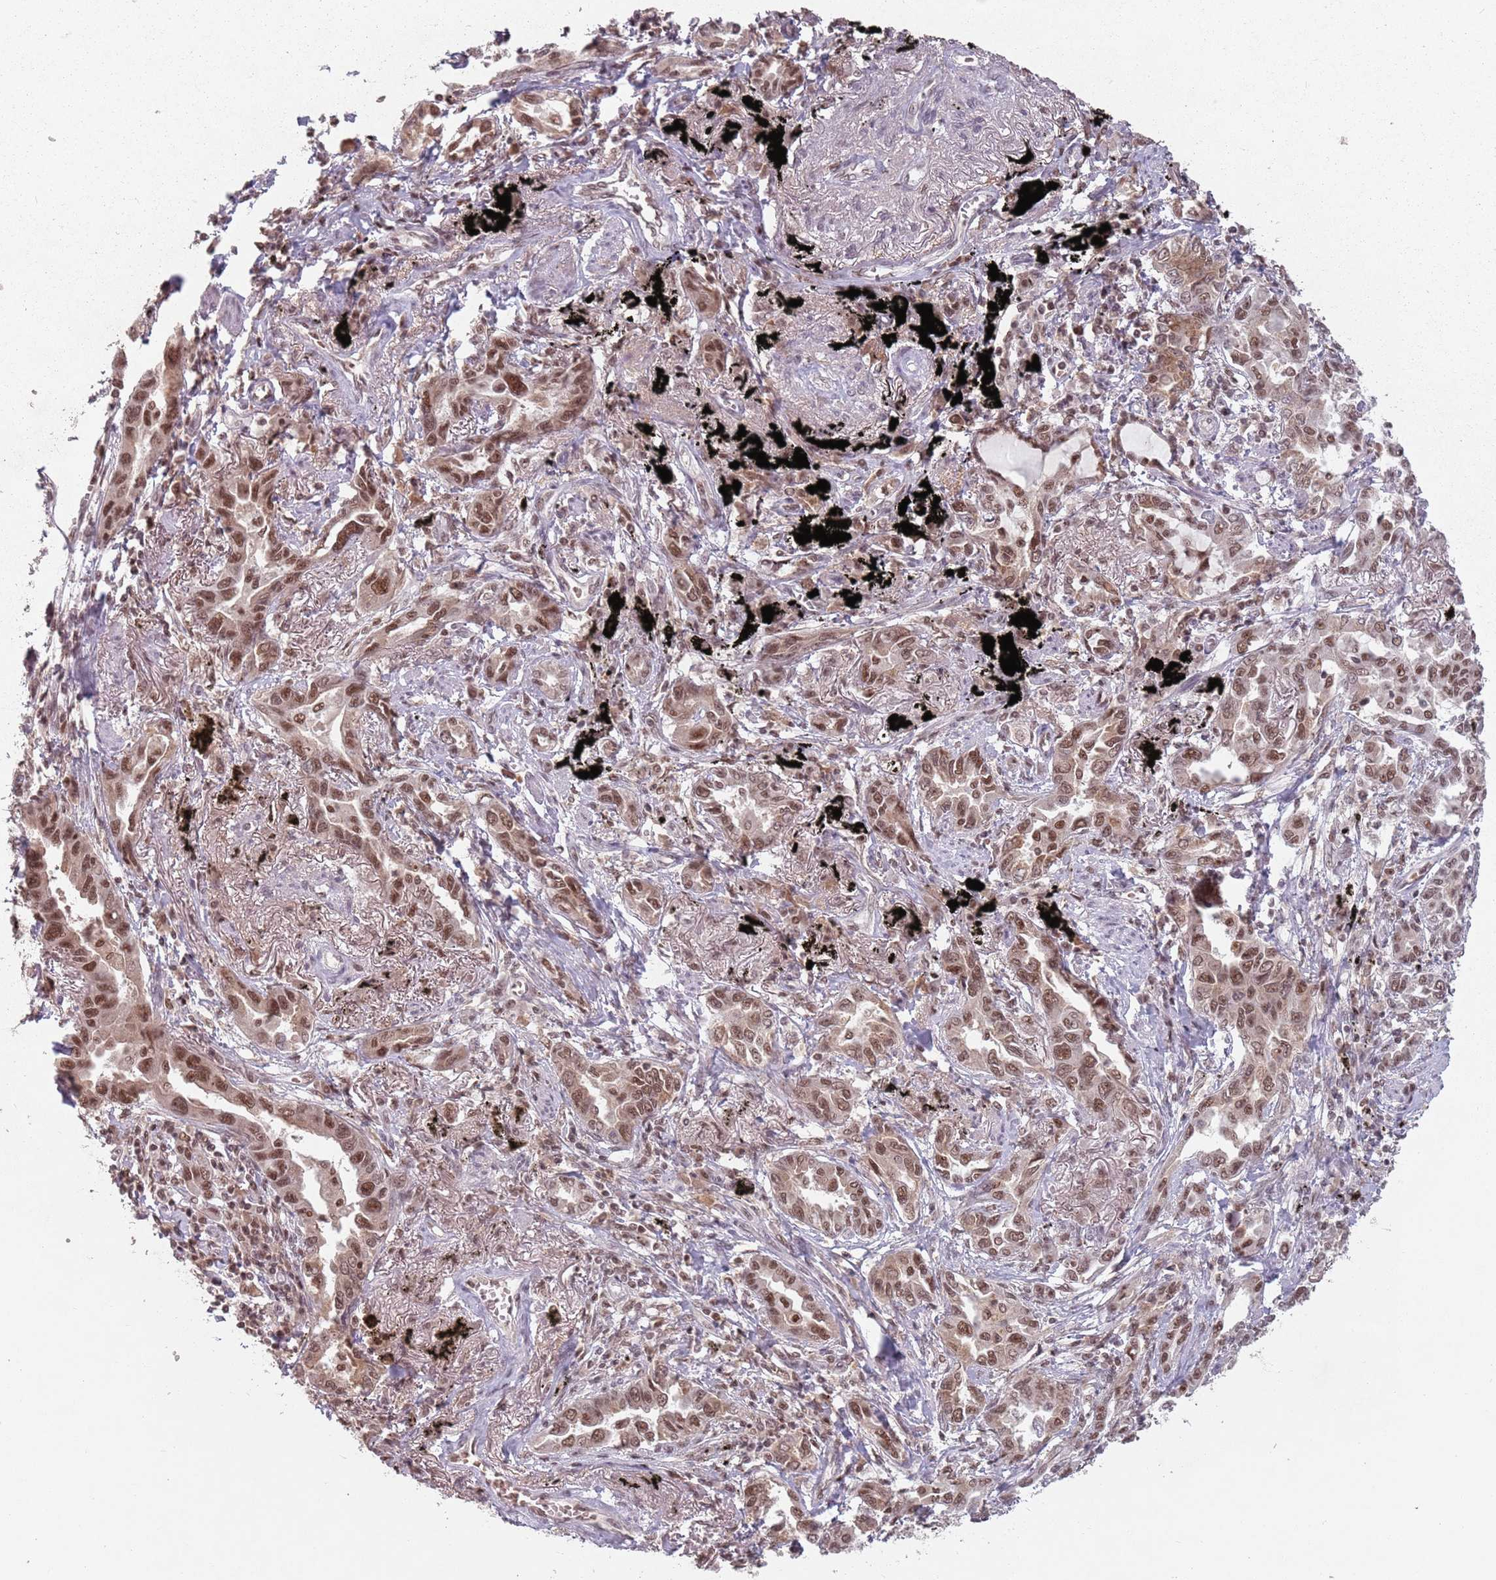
{"staining": {"intensity": "moderate", "quantity": ">75%", "location": "nuclear"}, "tissue": "lung cancer", "cell_type": "Tumor cells", "image_type": "cancer", "snomed": [{"axis": "morphology", "description": "Adenocarcinoma, NOS"}, {"axis": "topography", "description": "Lung"}], "caption": "DAB immunohistochemical staining of human lung cancer (adenocarcinoma) shows moderate nuclear protein staining in approximately >75% of tumor cells.", "gene": "NCBP1", "patient": {"sex": "male", "age": 67}}